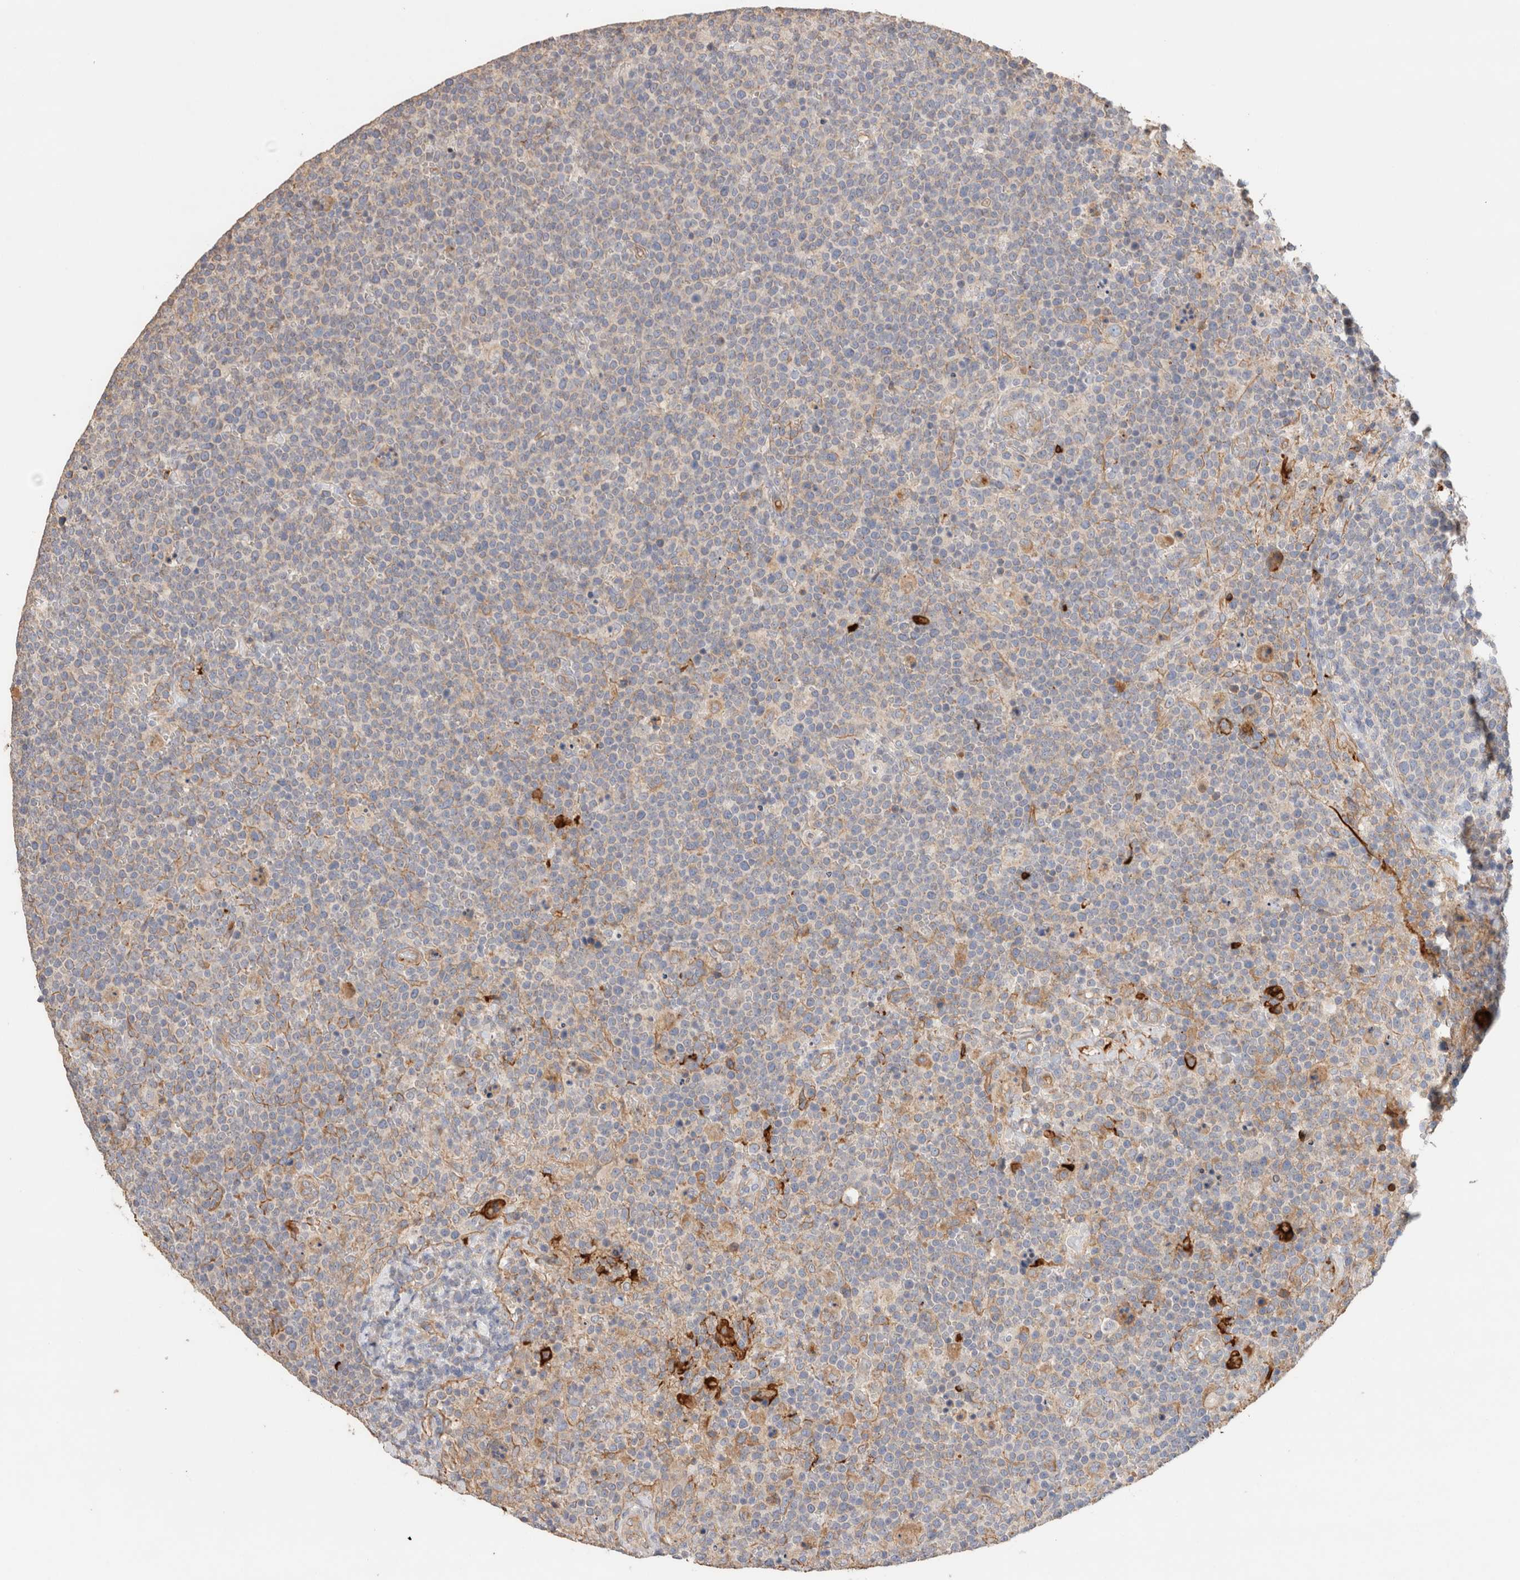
{"staining": {"intensity": "negative", "quantity": "none", "location": "none"}, "tissue": "lymphoma", "cell_type": "Tumor cells", "image_type": "cancer", "snomed": [{"axis": "morphology", "description": "Malignant lymphoma, non-Hodgkin's type, High grade"}, {"axis": "topography", "description": "Lymph node"}], "caption": "This is an immunohistochemistry (IHC) photomicrograph of lymphoma. There is no positivity in tumor cells.", "gene": "PROS1", "patient": {"sex": "male", "age": 61}}